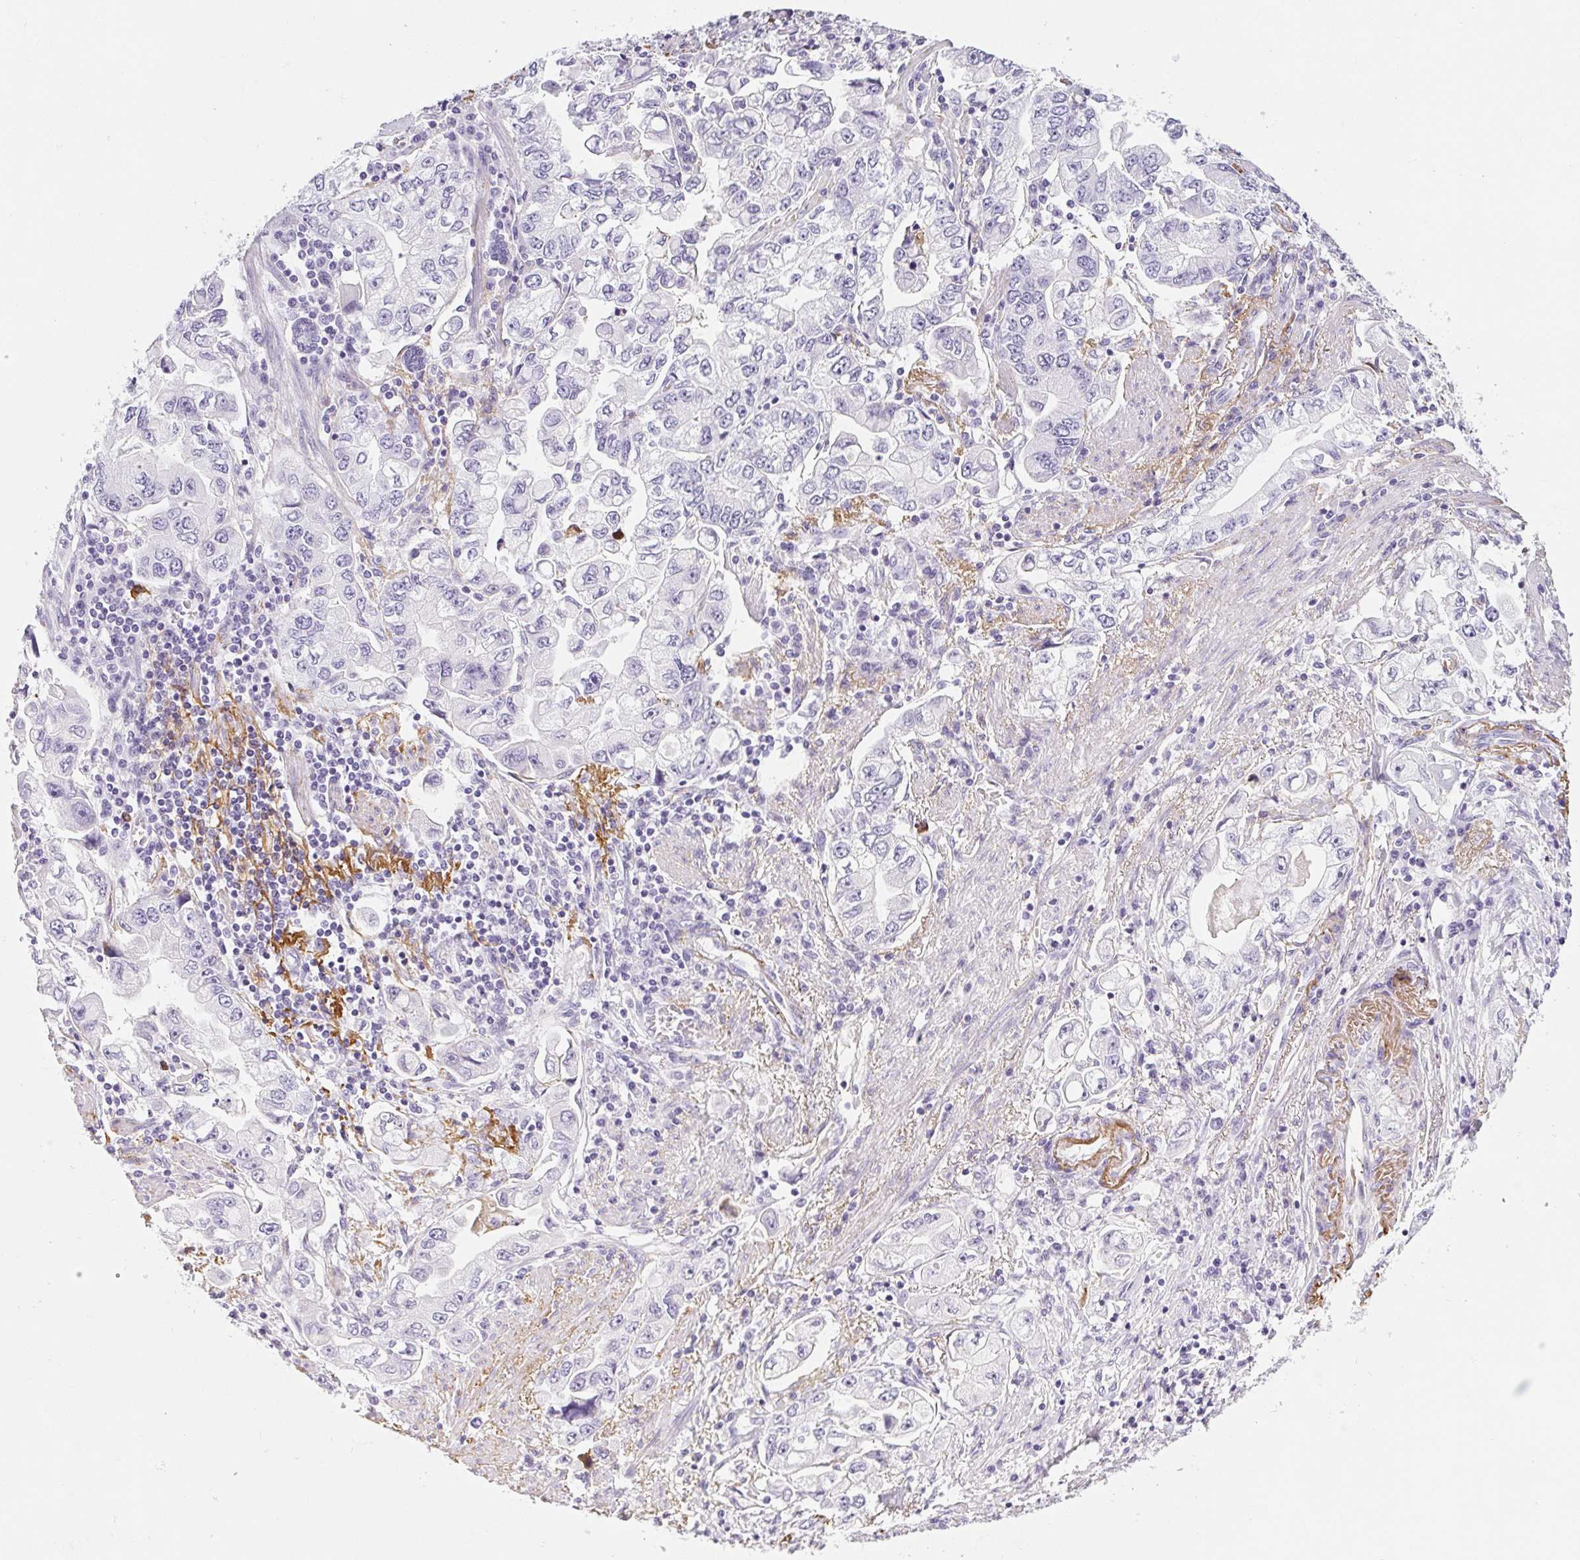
{"staining": {"intensity": "negative", "quantity": "none", "location": "none"}, "tissue": "stomach cancer", "cell_type": "Tumor cells", "image_type": "cancer", "snomed": [{"axis": "morphology", "description": "Adenocarcinoma, NOS"}, {"axis": "topography", "description": "Stomach, lower"}], "caption": "The immunohistochemistry micrograph has no significant positivity in tumor cells of stomach cancer tissue.", "gene": "VTN", "patient": {"sex": "female", "age": 93}}